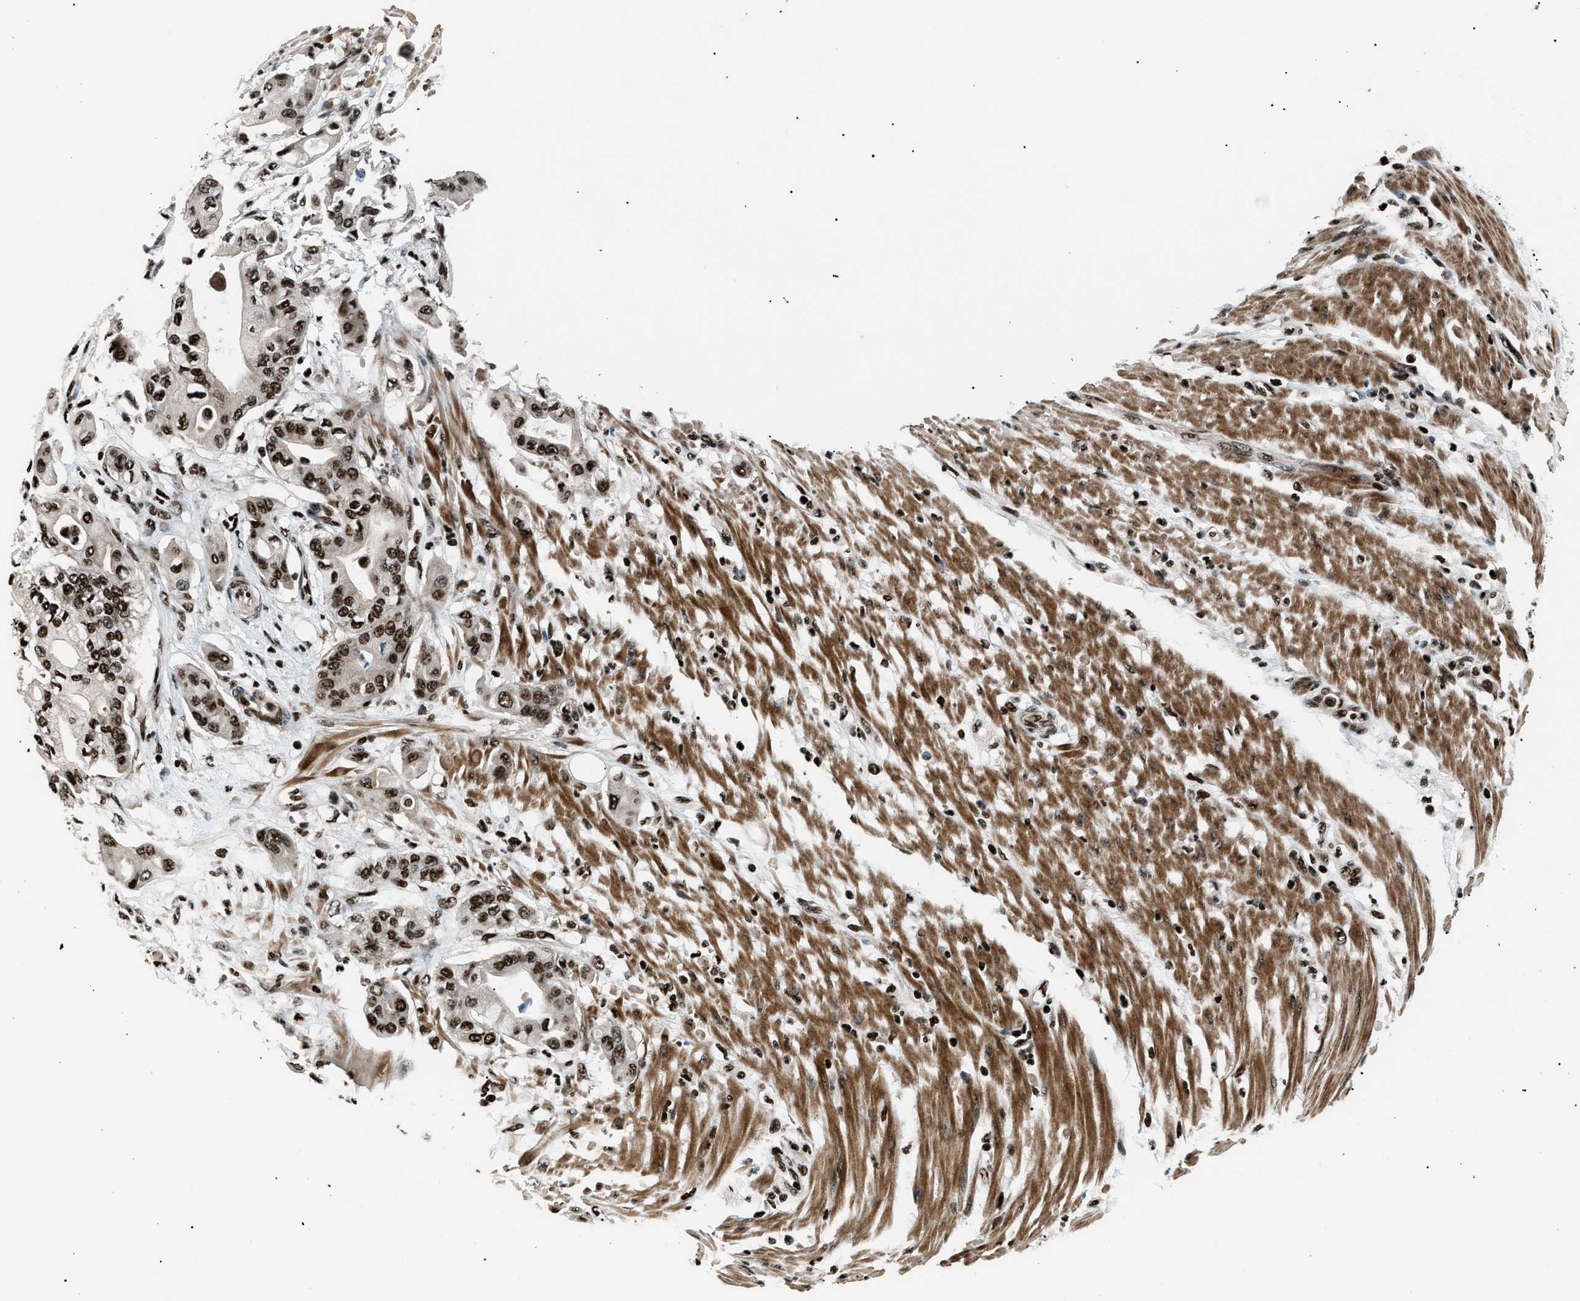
{"staining": {"intensity": "moderate", "quantity": ">75%", "location": "nuclear"}, "tissue": "pancreatic cancer", "cell_type": "Tumor cells", "image_type": "cancer", "snomed": [{"axis": "morphology", "description": "Adenocarcinoma, NOS"}, {"axis": "morphology", "description": "Adenocarcinoma, metastatic, NOS"}, {"axis": "topography", "description": "Lymph node"}, {"axis": "topography", "description": "Pancreas"}, {"axis": "topography", "description": "Duodenum"}], "caption": "The micrograph shows staining of pancreatic adenocarcinoma, revealing moderate nuclear protein expression (brown color) within tumor cells.", "gene": "PRKX", "patient": {"sex": "female", "age": 64}}